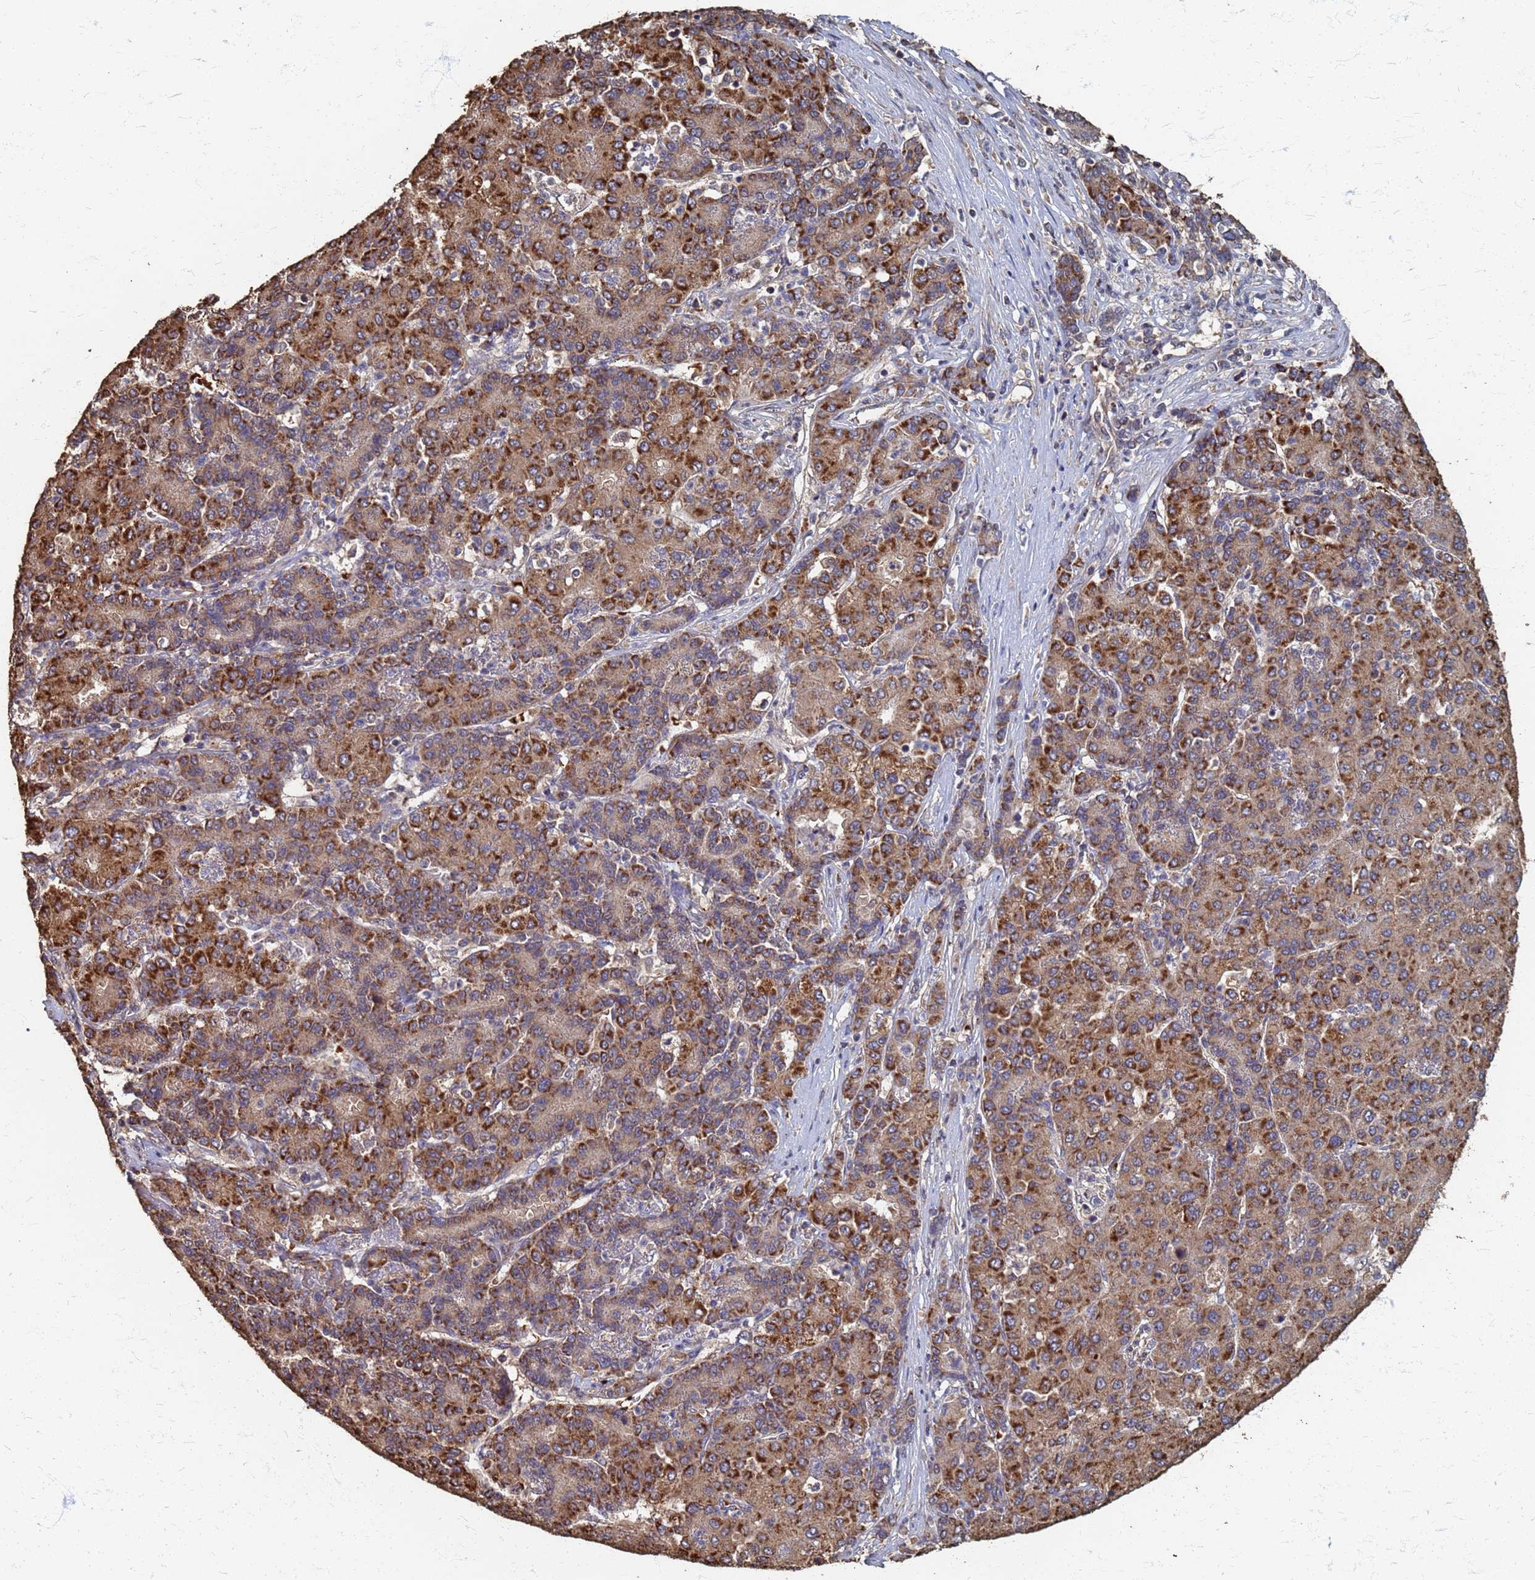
{"staining": {"intensity": "strong", "quantity": "25%-75%", "location": "cytoplasmic/membranous"}, "tissue": "liver cancer", "cell_type": "Tumor cells", "image_type": "cancer", "snomed": [{"axis": "morphology", "description": "Carcinoma, Hepatocellular, NOS"}, {"axis": "topography", "description": "Liver"}], "caption": "A brown stain shows strong cytoplasmic/membranous positivity of a protein in human liver hepatocellular carcinoma tumor cells. Nuclei are stained in blue.", "gene": "DPH5", "patient": {"sex": "male", "age": 65}}